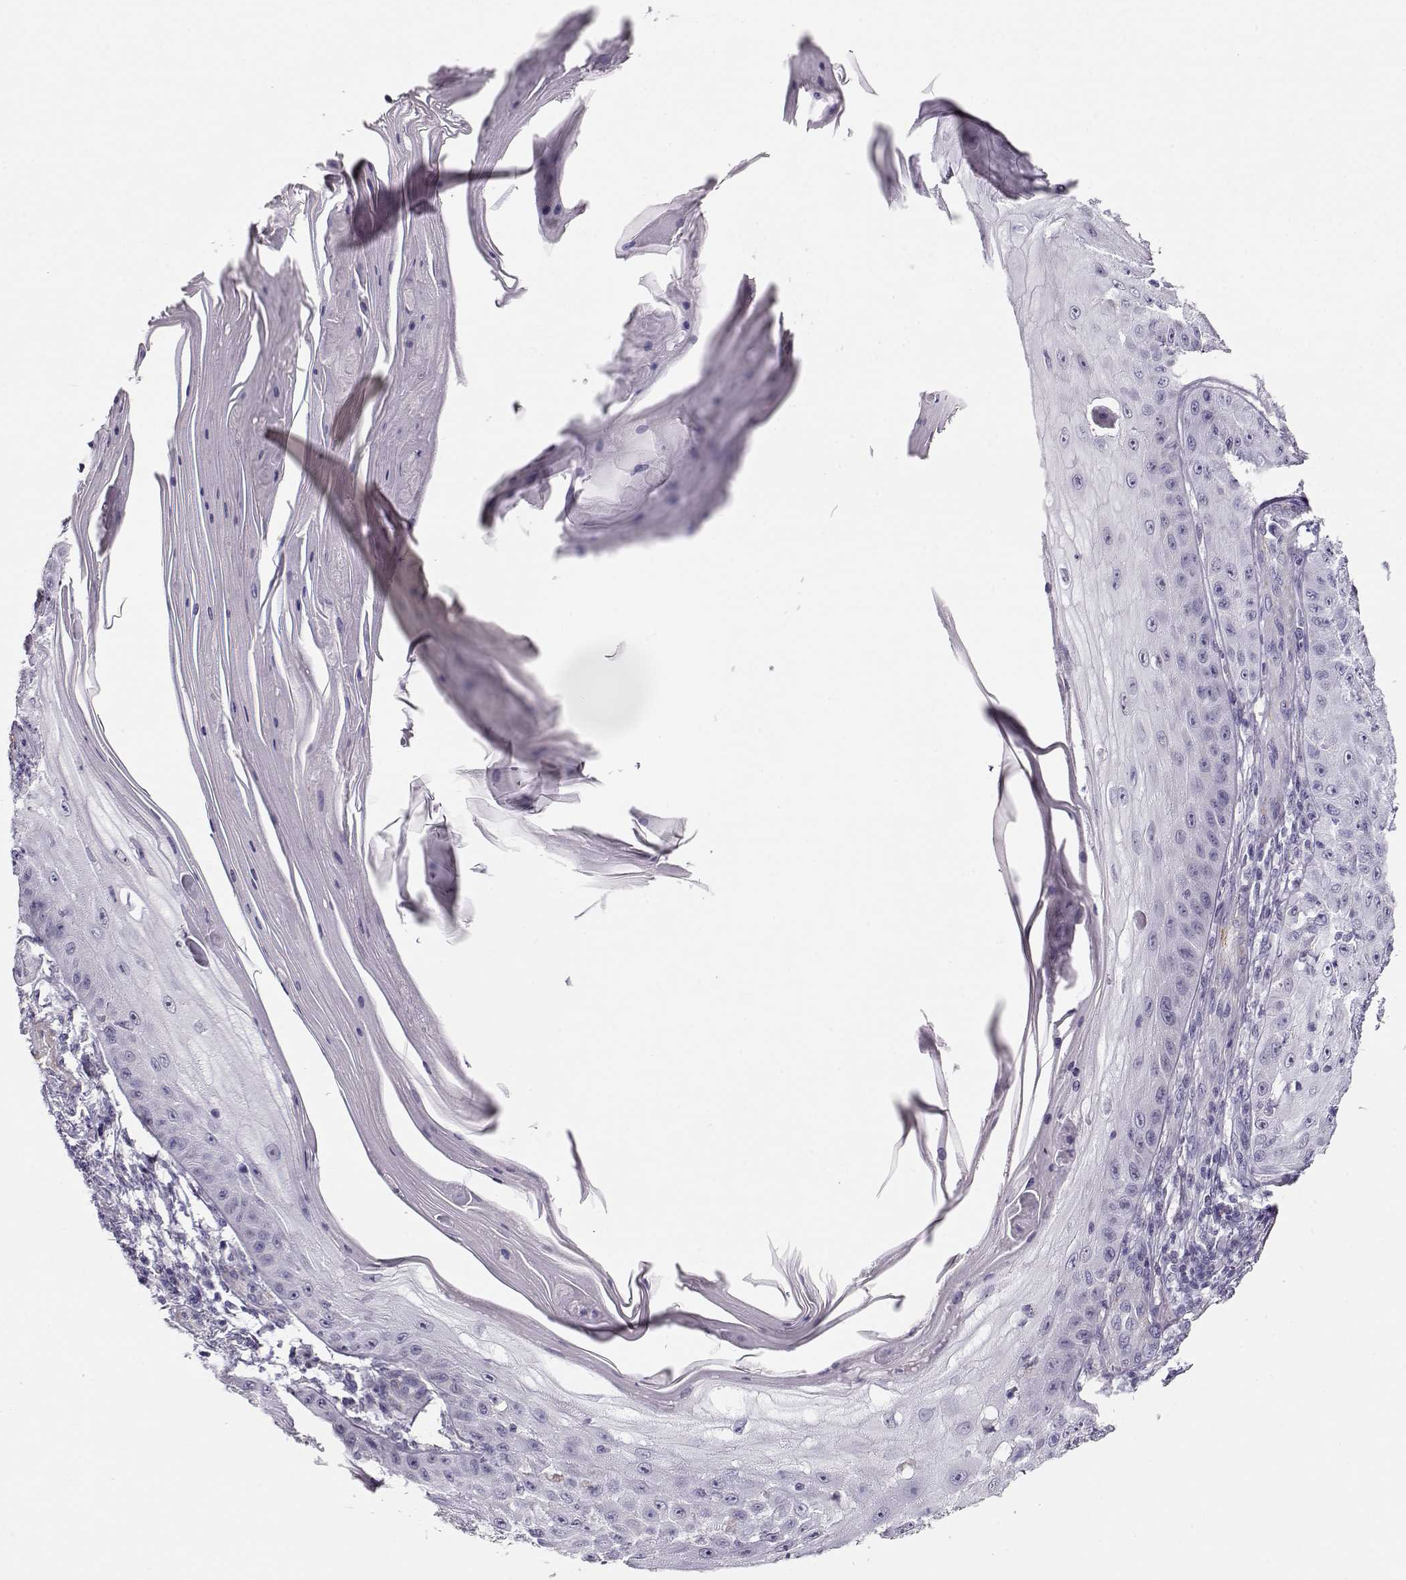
{"staining": {"intensity": "negative", "quantity": "none", "location": "none"}, "tissue": "skin cancer", "cell_type": "Tumor cells", "image_type": "cancer", "snomed": [{"axis": "morphology", "description": "Squamous cell carcinoma, NOS"}, {"axis": "topography", "description": "Skin"}], "caption": "There is no significant positivity in tumor cells of skin squamous cell carcinoma.", "gene": "RBM44", "patient": {"sex": "male", "age": 70}}